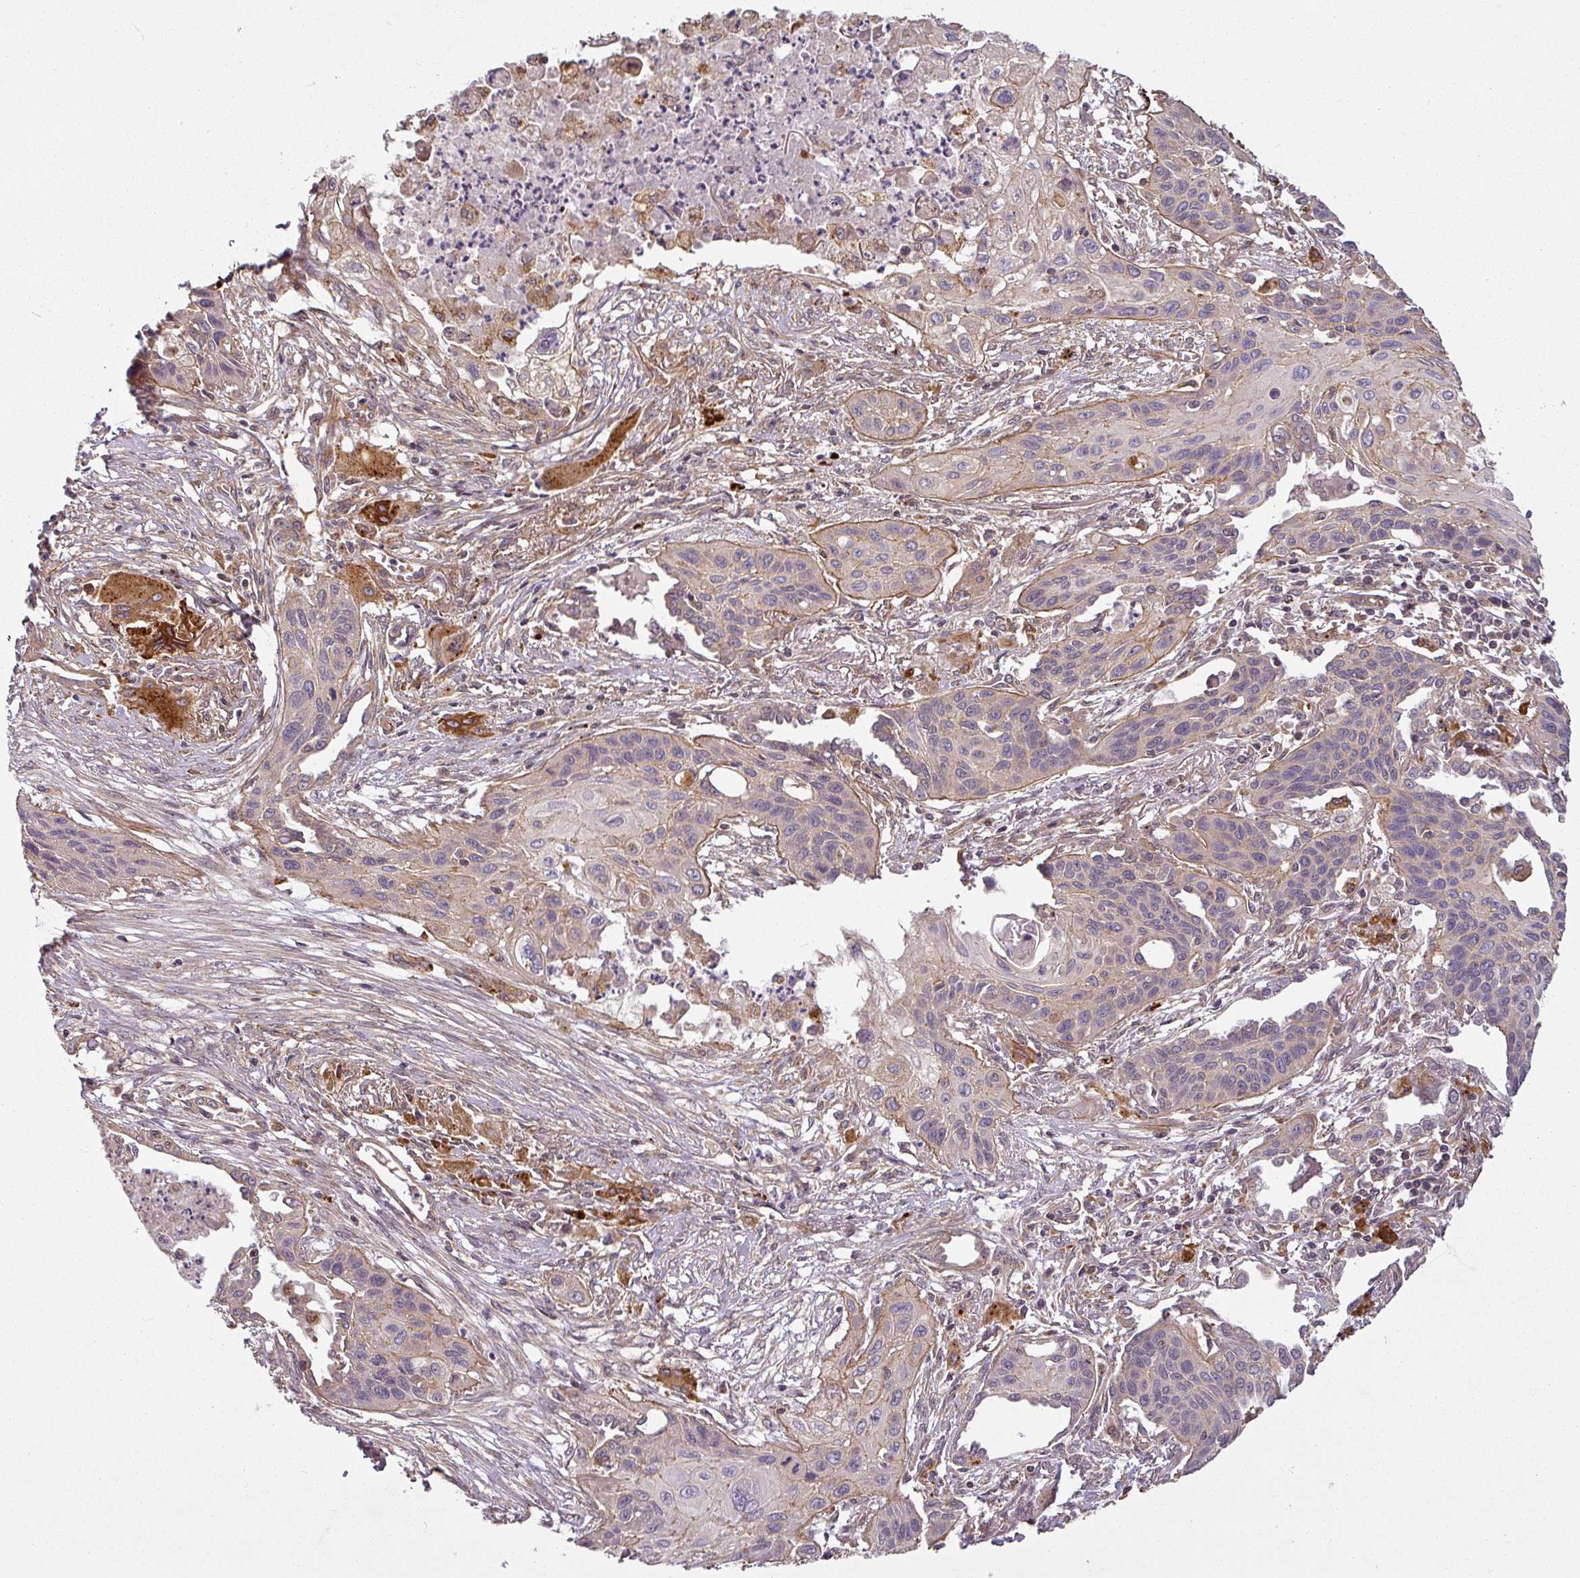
{"staining": {"intensity": "negative", "quantity": "none", "location": "none"}, "tissue": "lung cancer", "cell_type": "Tumor cells", "image_type": "cancer", "snomed": [{"axis": "morphology", "description": "Squamous cell carcinoma, NOS"}, {"axis": "topography", "description": "Lung"}], "caption": "DAB (3,3'-diaminobenzidine) immunohistochemical staining of human squamous cell carcinoma (lung) exhibits no significant expression in tumor cells.", "gene": "DIMT1", "patient": {"sex": "male", "age": 71}}